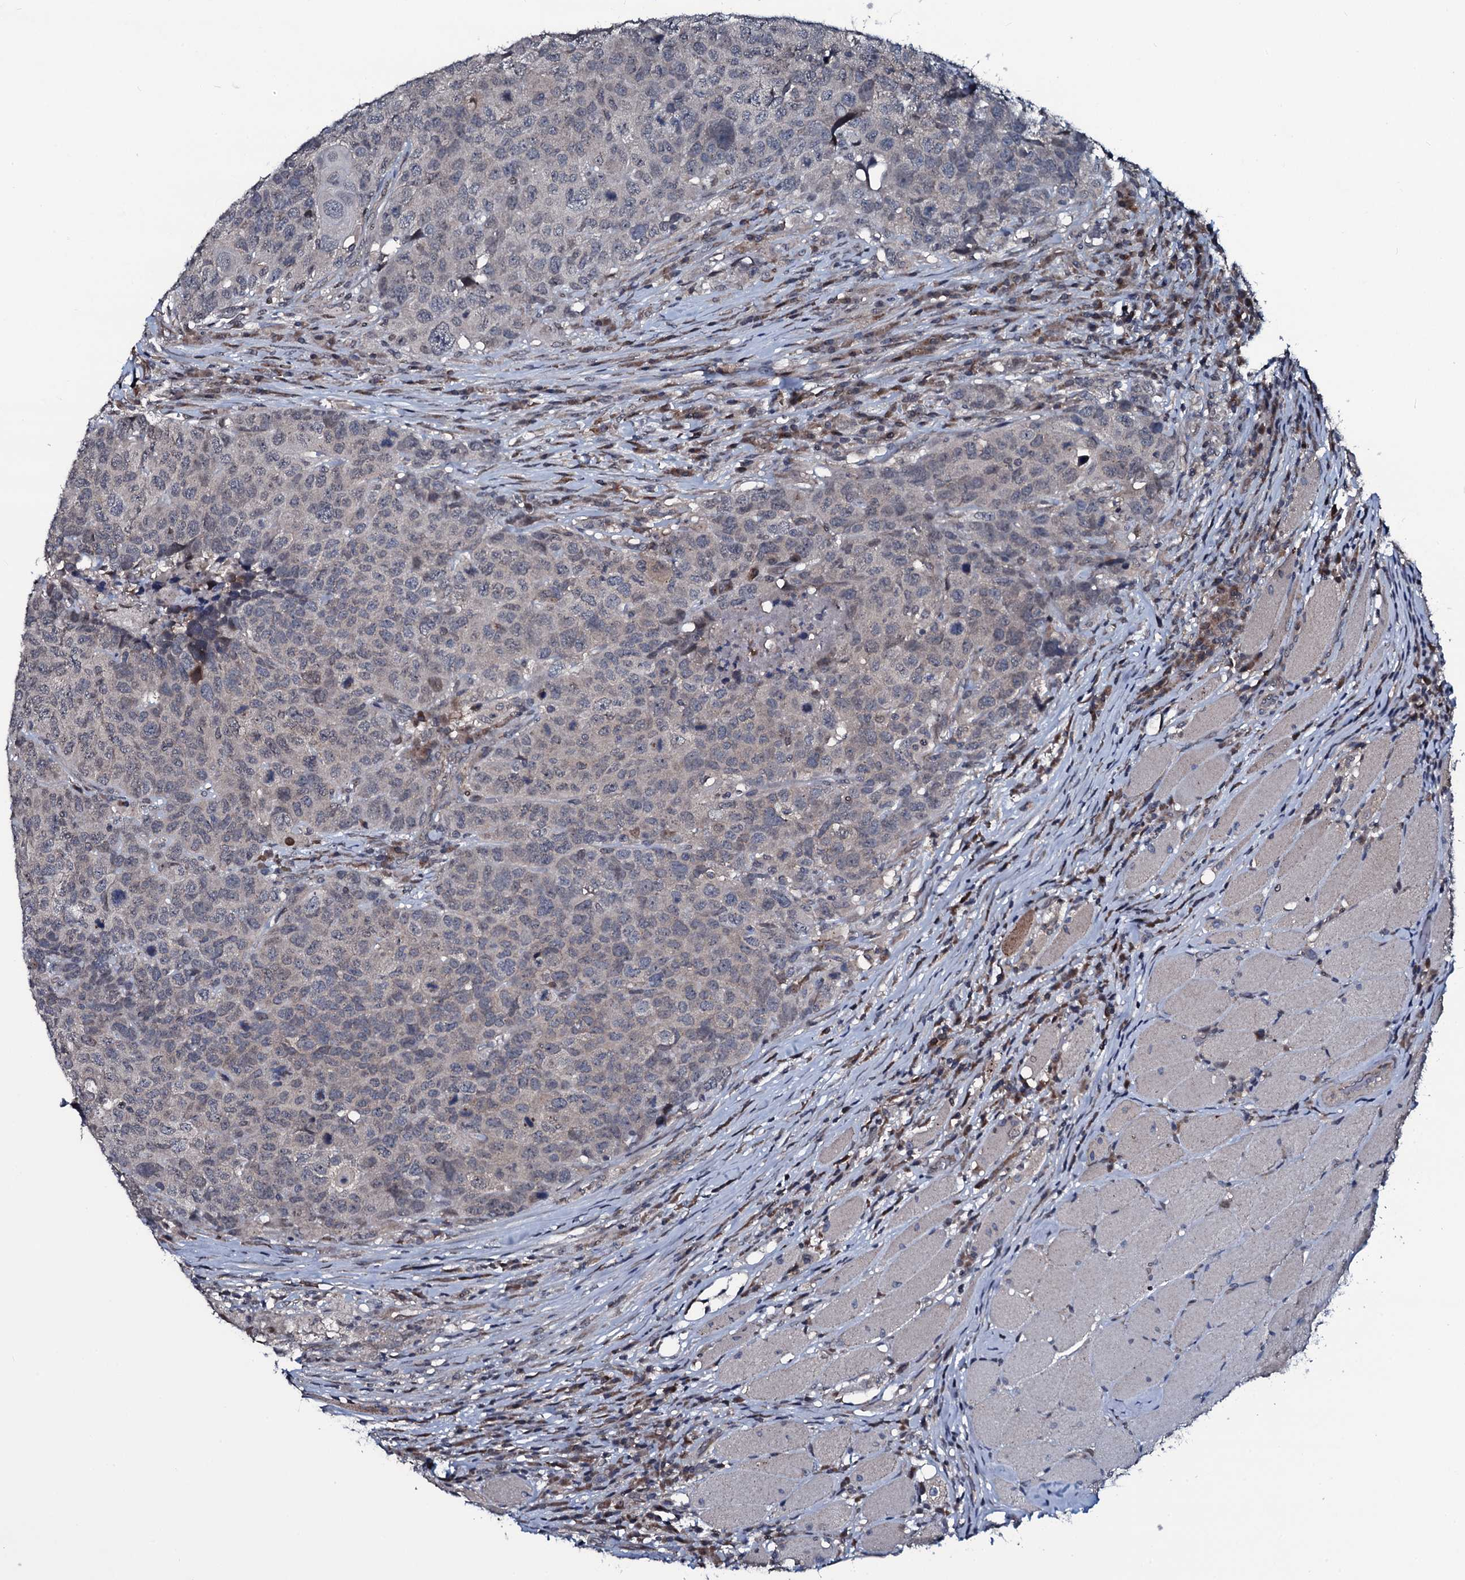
{"staining": {"intensity": "negative", "quantity": "none", "location": "none"}, "tissue": "head and neck cancer", "cell_type": "Tumor cells", "image_type": "cancer", "snomed": [{"axis": "morphology", "description": "Squamous cell carcinoma, NOS"}, {"axis": "topography", "description": "Head-Neck"}], "caption": "This photomicrograph is of squamous cell carcinoma (head and neck) stained with IHC to label a protein in brown with the nuclei are counter-stained blue. There is no positivity in tumor cells.", "gene": "OGFOD2", "patient": {"sex": "male", "age": 66}}